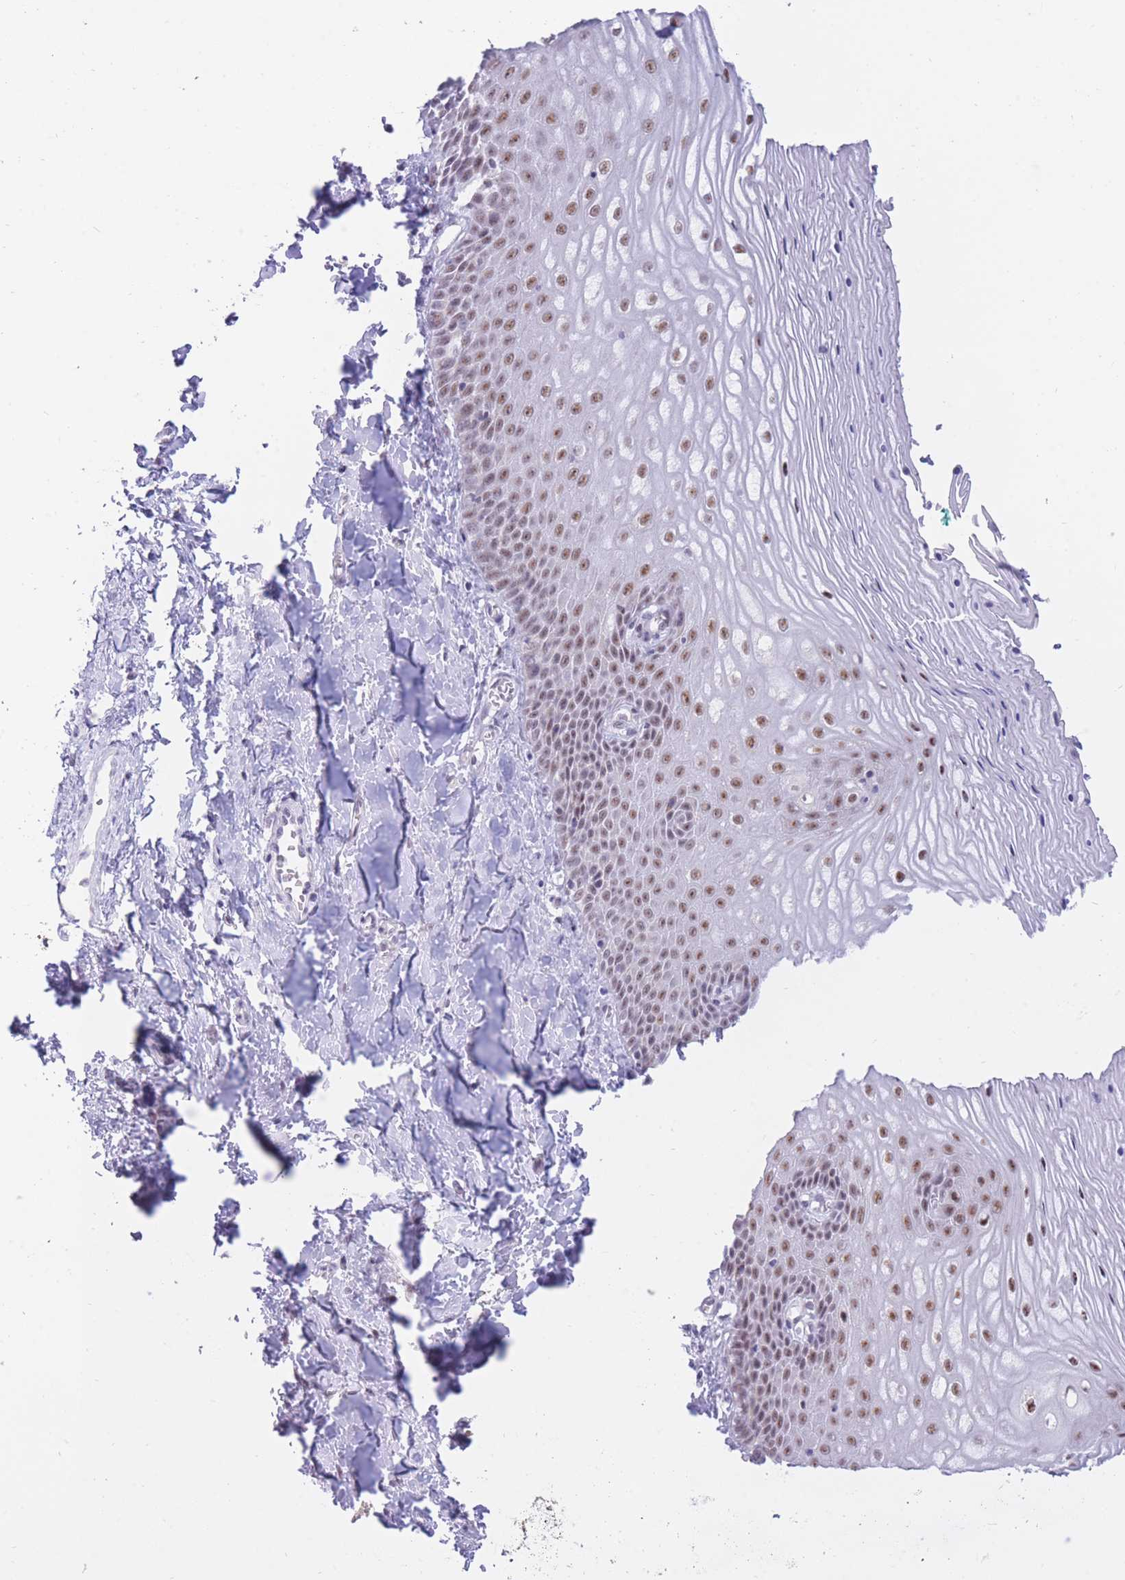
{"staining": {"intensity": "moderate", "quantity": "25%-75%", "location": "nuclear"}, "tissue": "vagina", "cell_type": "Squamous epithelial cells", "image_type": "normal", "snomed": [{"axis": "morphology", "description": "Normal tissue, NOS"}, {"axis": "topography", "description": "Vagina"}], "caption": "Protein analysis of unremarkable vagina exhibits moderate nuclear staining in approximately 25%-75% of squamous epithelial cells.", "gene": "CYP2B6", "patient": {"sex": "female", "age": 65}}